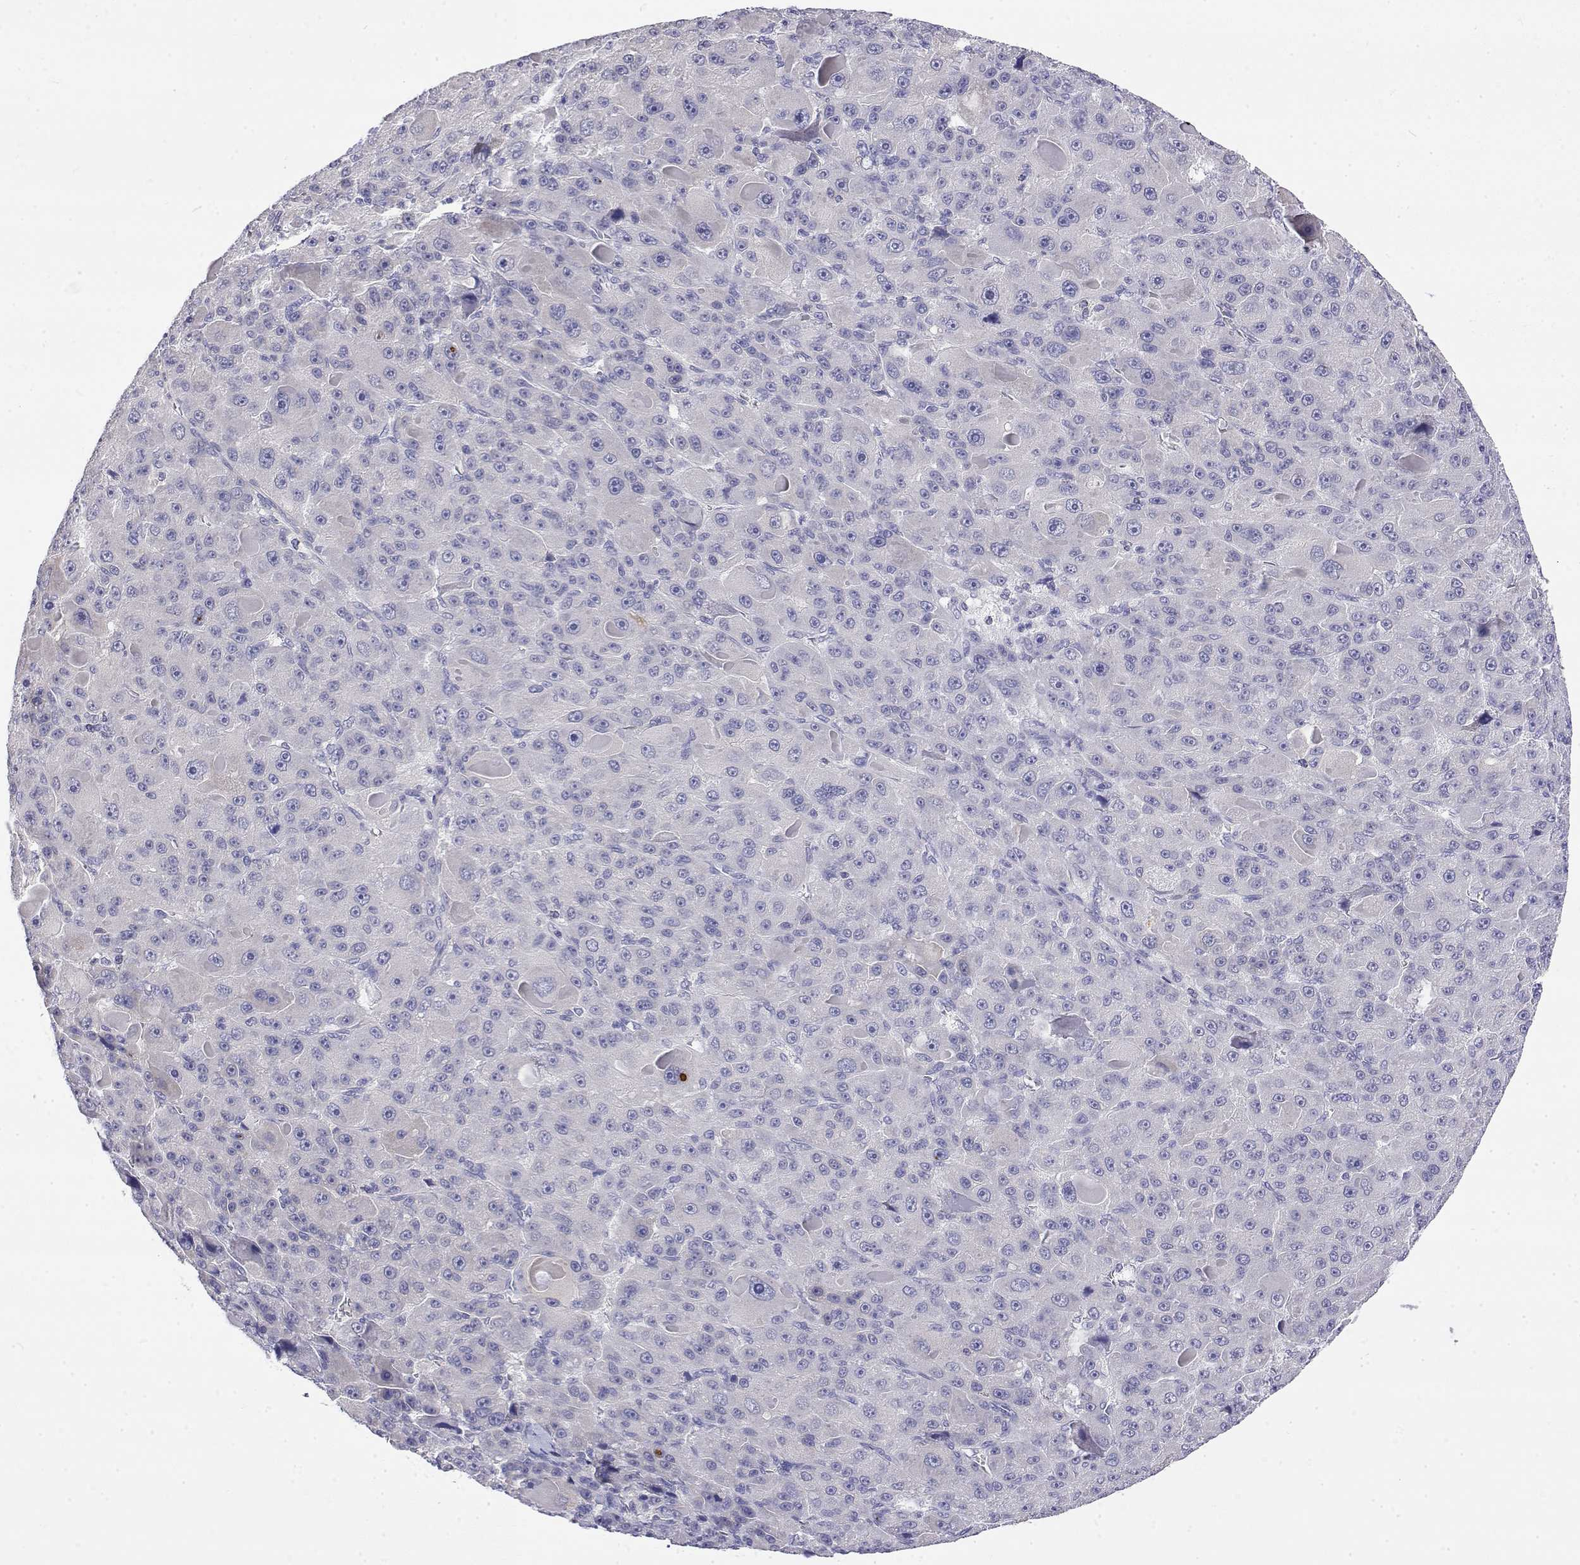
{"staining": {"intensity": "negative", "quantity": "none", "location": "none"}, "tissue": "liver cancer", "cell_type": "Tumor cells", "image_type": "cancer", "snomed": [{"axis": "morphology", "description": "Carcinoma, Hepatocellular, NOS"}, {"axis": "topography", "description": "Liver"}], "caption": "High power microscopy micrograph of an IHC histopathology image of liver cancer (hepatocellular carcinoma), revealing no significant expression in tumor cells.", "gene": "LY6D", "patient": {"sex": "male", "age": 76}}